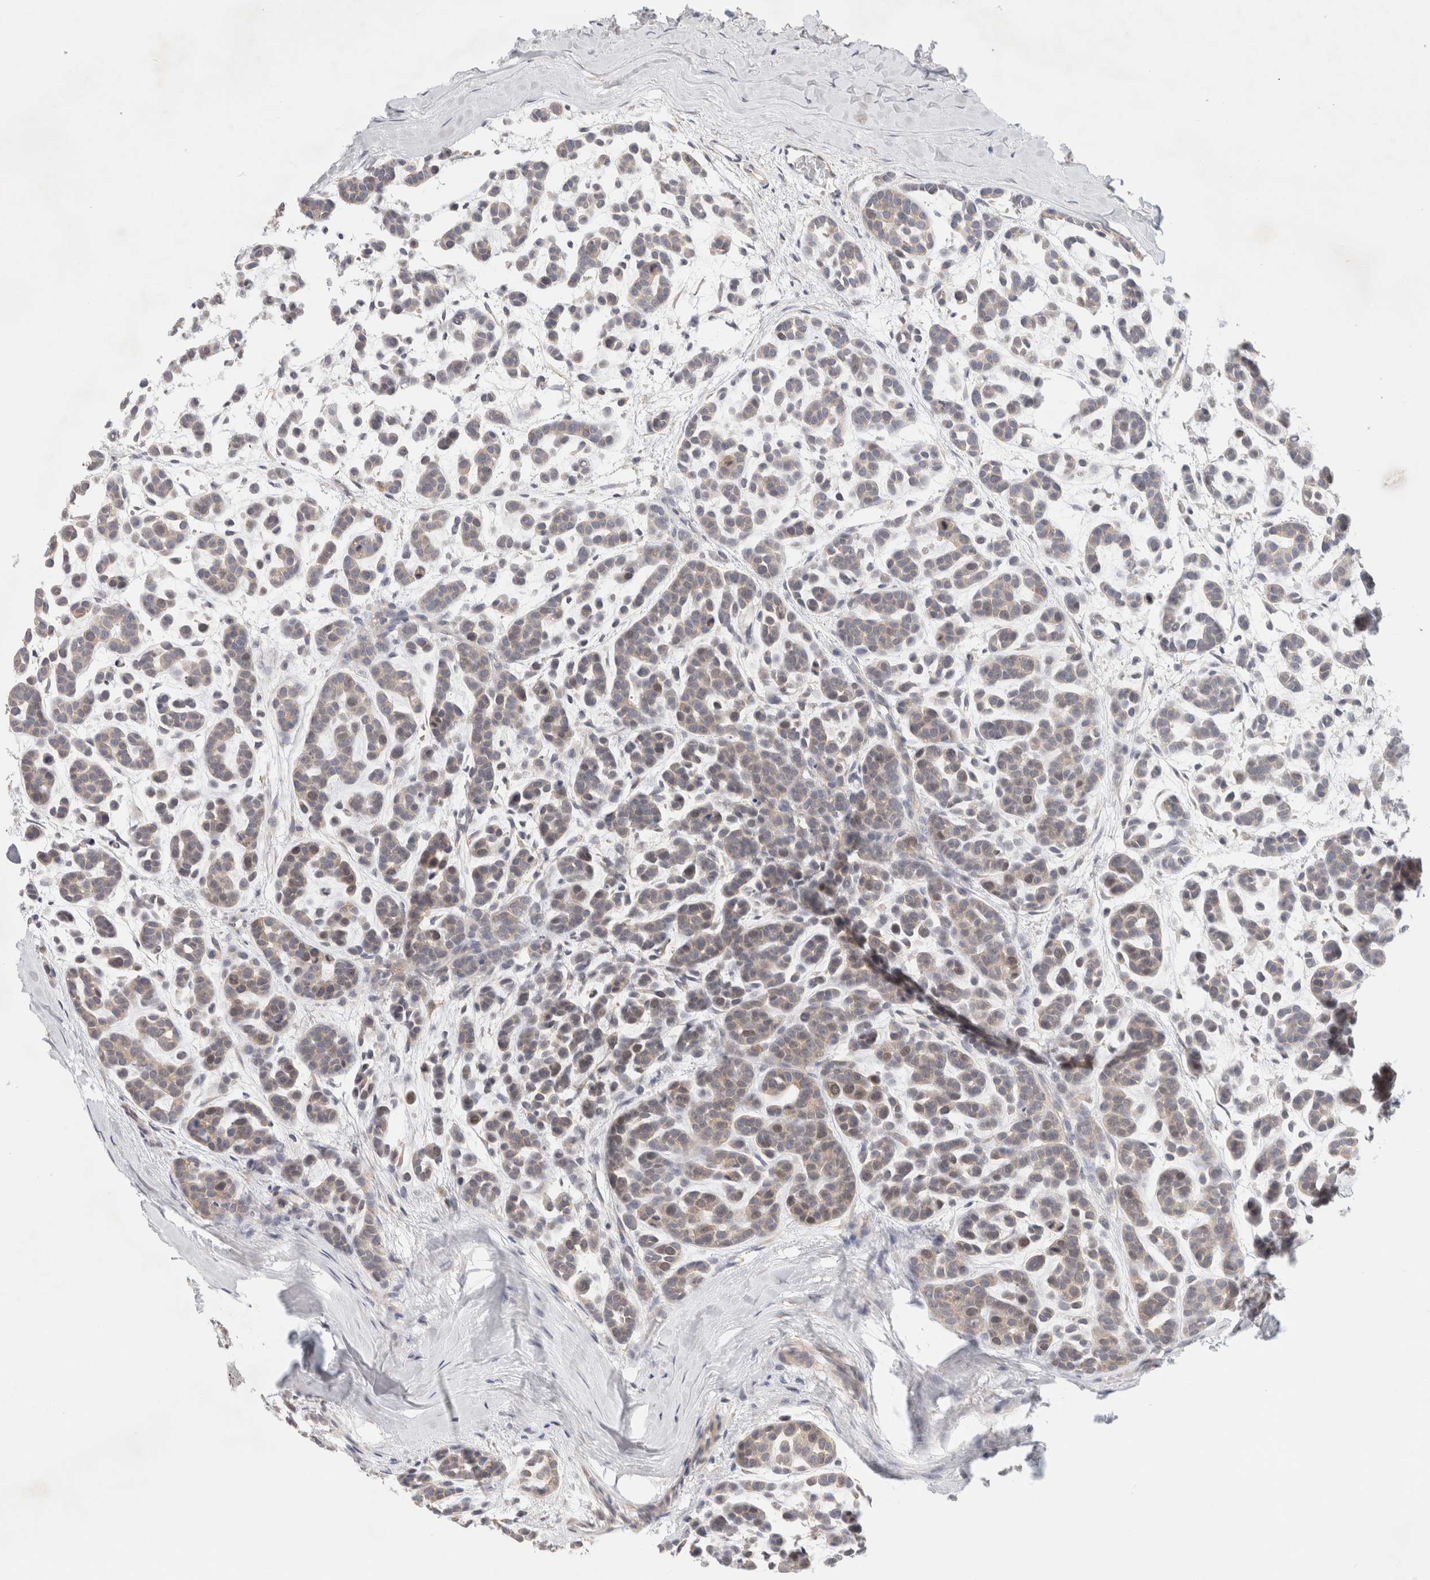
{"staining": {"intensity": "weak", "quantity": "25%-75%", "location": "cytoplasmic/membranous"}, "tissue": "head and neck cancer", "cell_type": "Tumor cells", "image_type": "cancer", "snomed": [{"axis": "morphology", "description": "Adenocarcinoma, NOS"}, {"axis": "morphology", "description": "Adenoma, NOS"}, {"axis": "topography", "description": "Head-Neck"}], "caption": "Protein staining reveals weak cytoplasmic/membranous expression in about 25%-75% of tumor cells in head and neck adenocarcinoma.", "gene": "SPRTN", "patient": {"sex": "female", "age": 55}}